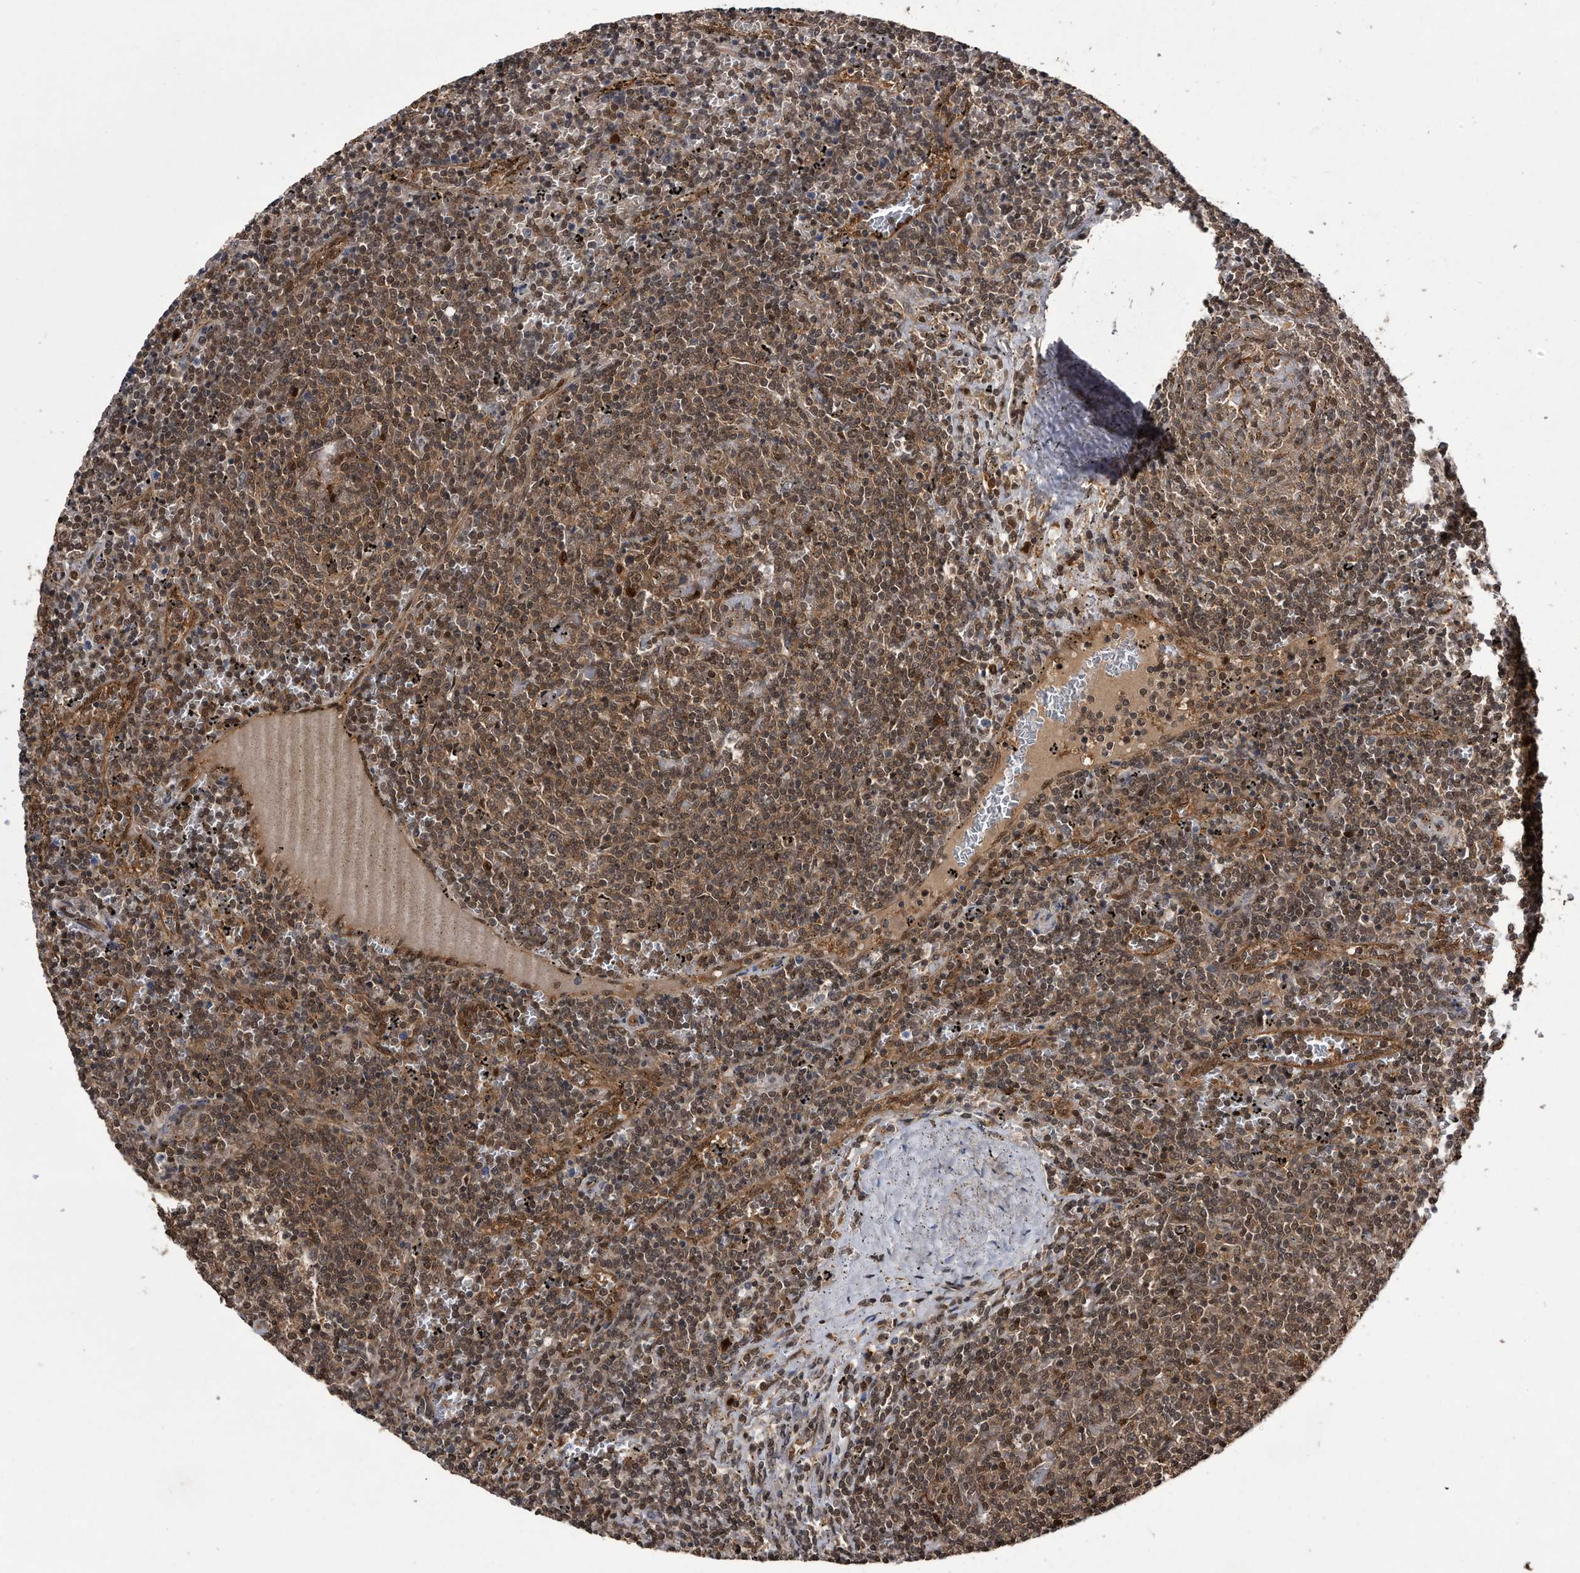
{"staining": {"intensity": "moderate", "quantity": ">75%", "location": "cytoplasmic/membranous,nuclear"}, "tissue": "lymphoma", "cell_type": "Tumor cells", "image_type": "cancer", "snomed": [{"axis": "morphology", "description": "Malignant lymphoma, non-Hodgkin's type, Low grade"}, {"axis": "topography", "description": "Spleen"}], "caption": "Lymphoma was stained to show a protein in brown. There is medium levels of moderate cytoplasmic/membranous and nuclear positivity in approximately >75% of tumor cells.", "gene": "RAD23B", "patient": {"sex": "female", "age": 50}}